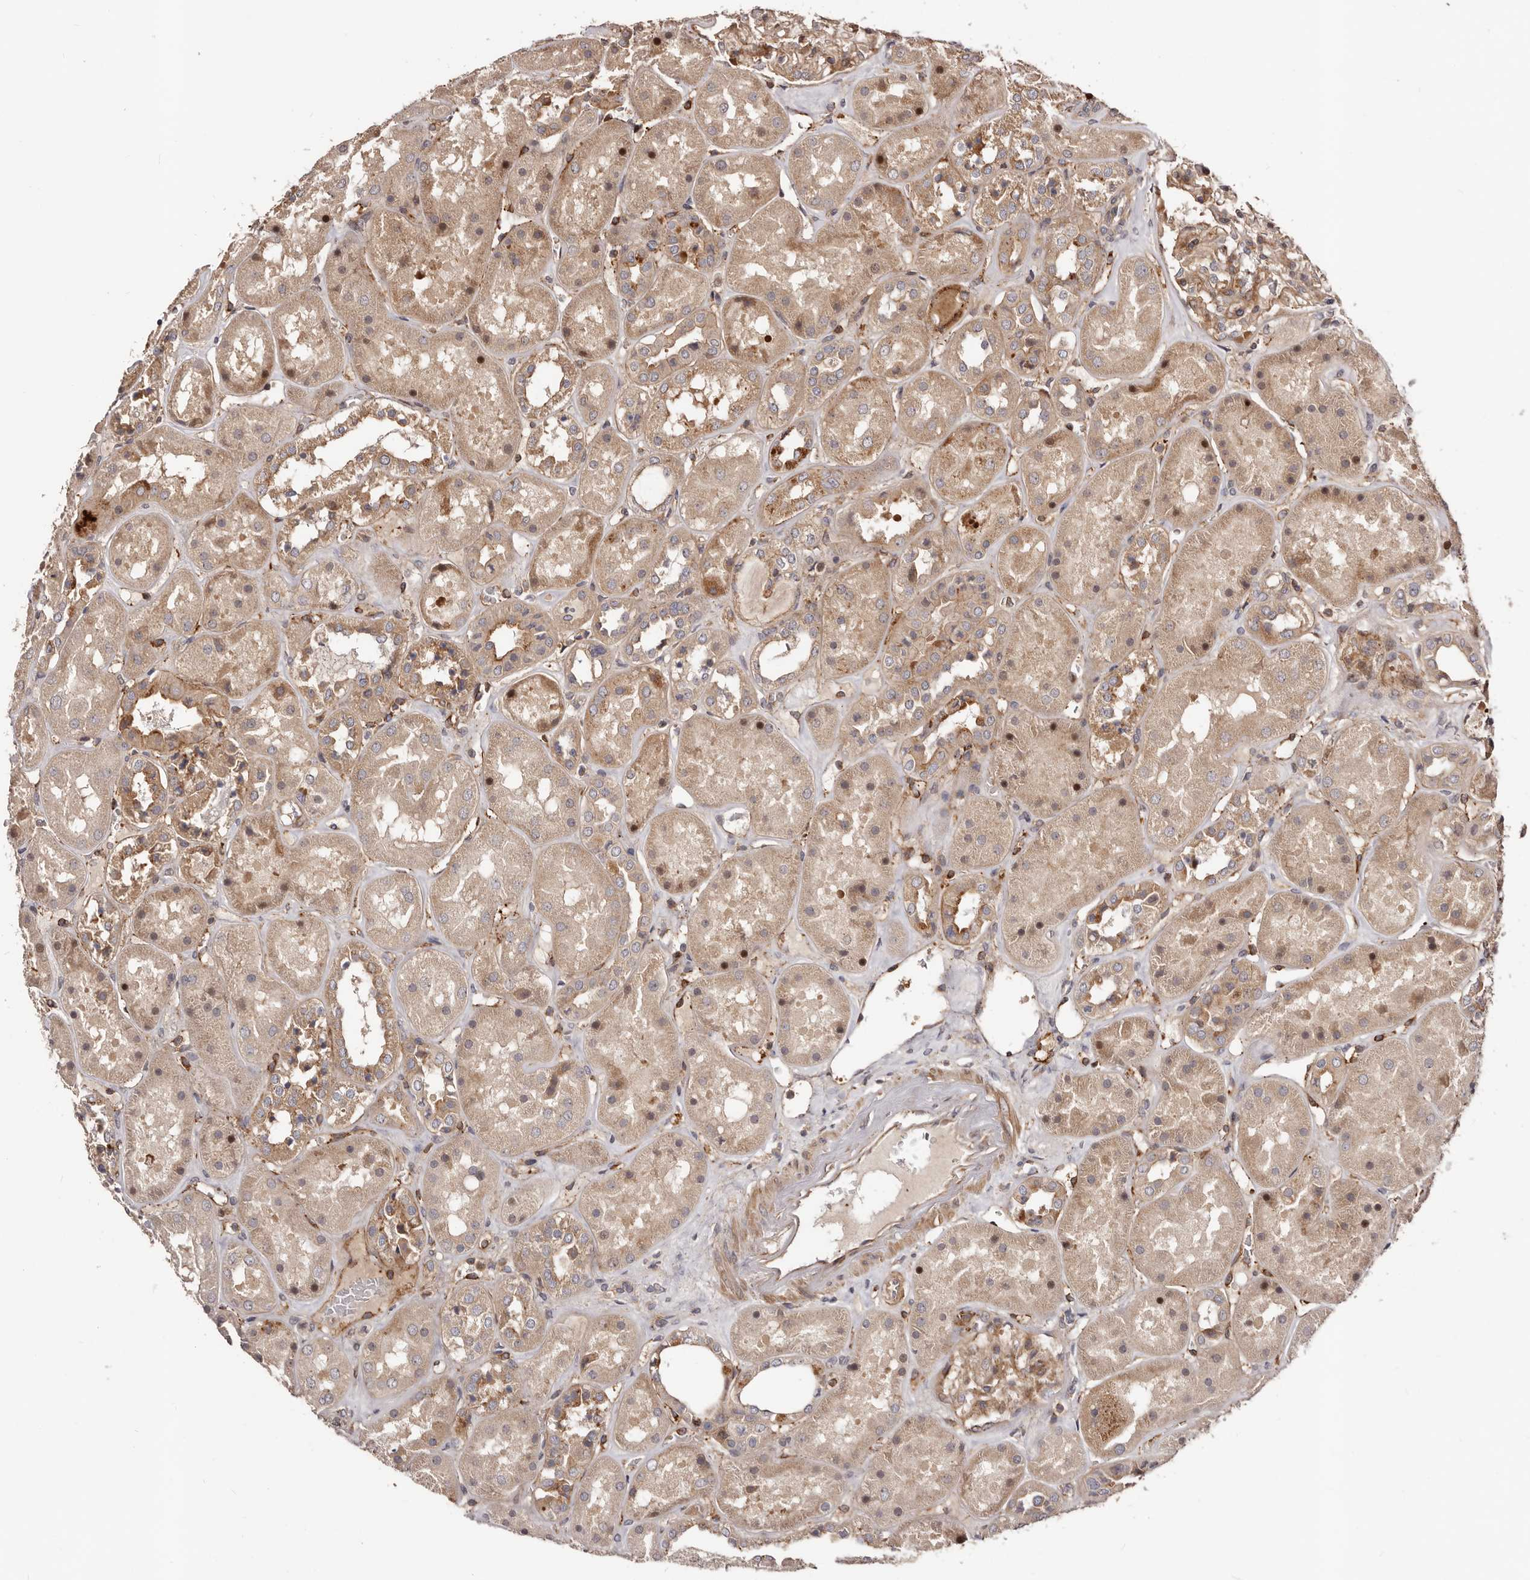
{"staining": {"intensity": "moderate", "quantity": ">75%", "location": "cytoplasmic/membranous"}, "tissue": "kidney", "cell_type": "Cells in glomeruli", "image_type": "normal", "snomed": [{"axis": "morphology", "description": "Normal tissue, NOS"}, {"axis": "topography", "description": "Kidney"}], "caption": "Kidney was stained to show a protein in brown. There is medium levels of moderate cytoplasmic/membranous staining in approximately >75% of cells in glomeruli. (DAB IHC with brightfield microscopy, high magnification).", "gene": "GTPBP1", "patient": {"sex": "male", "age": 70}}